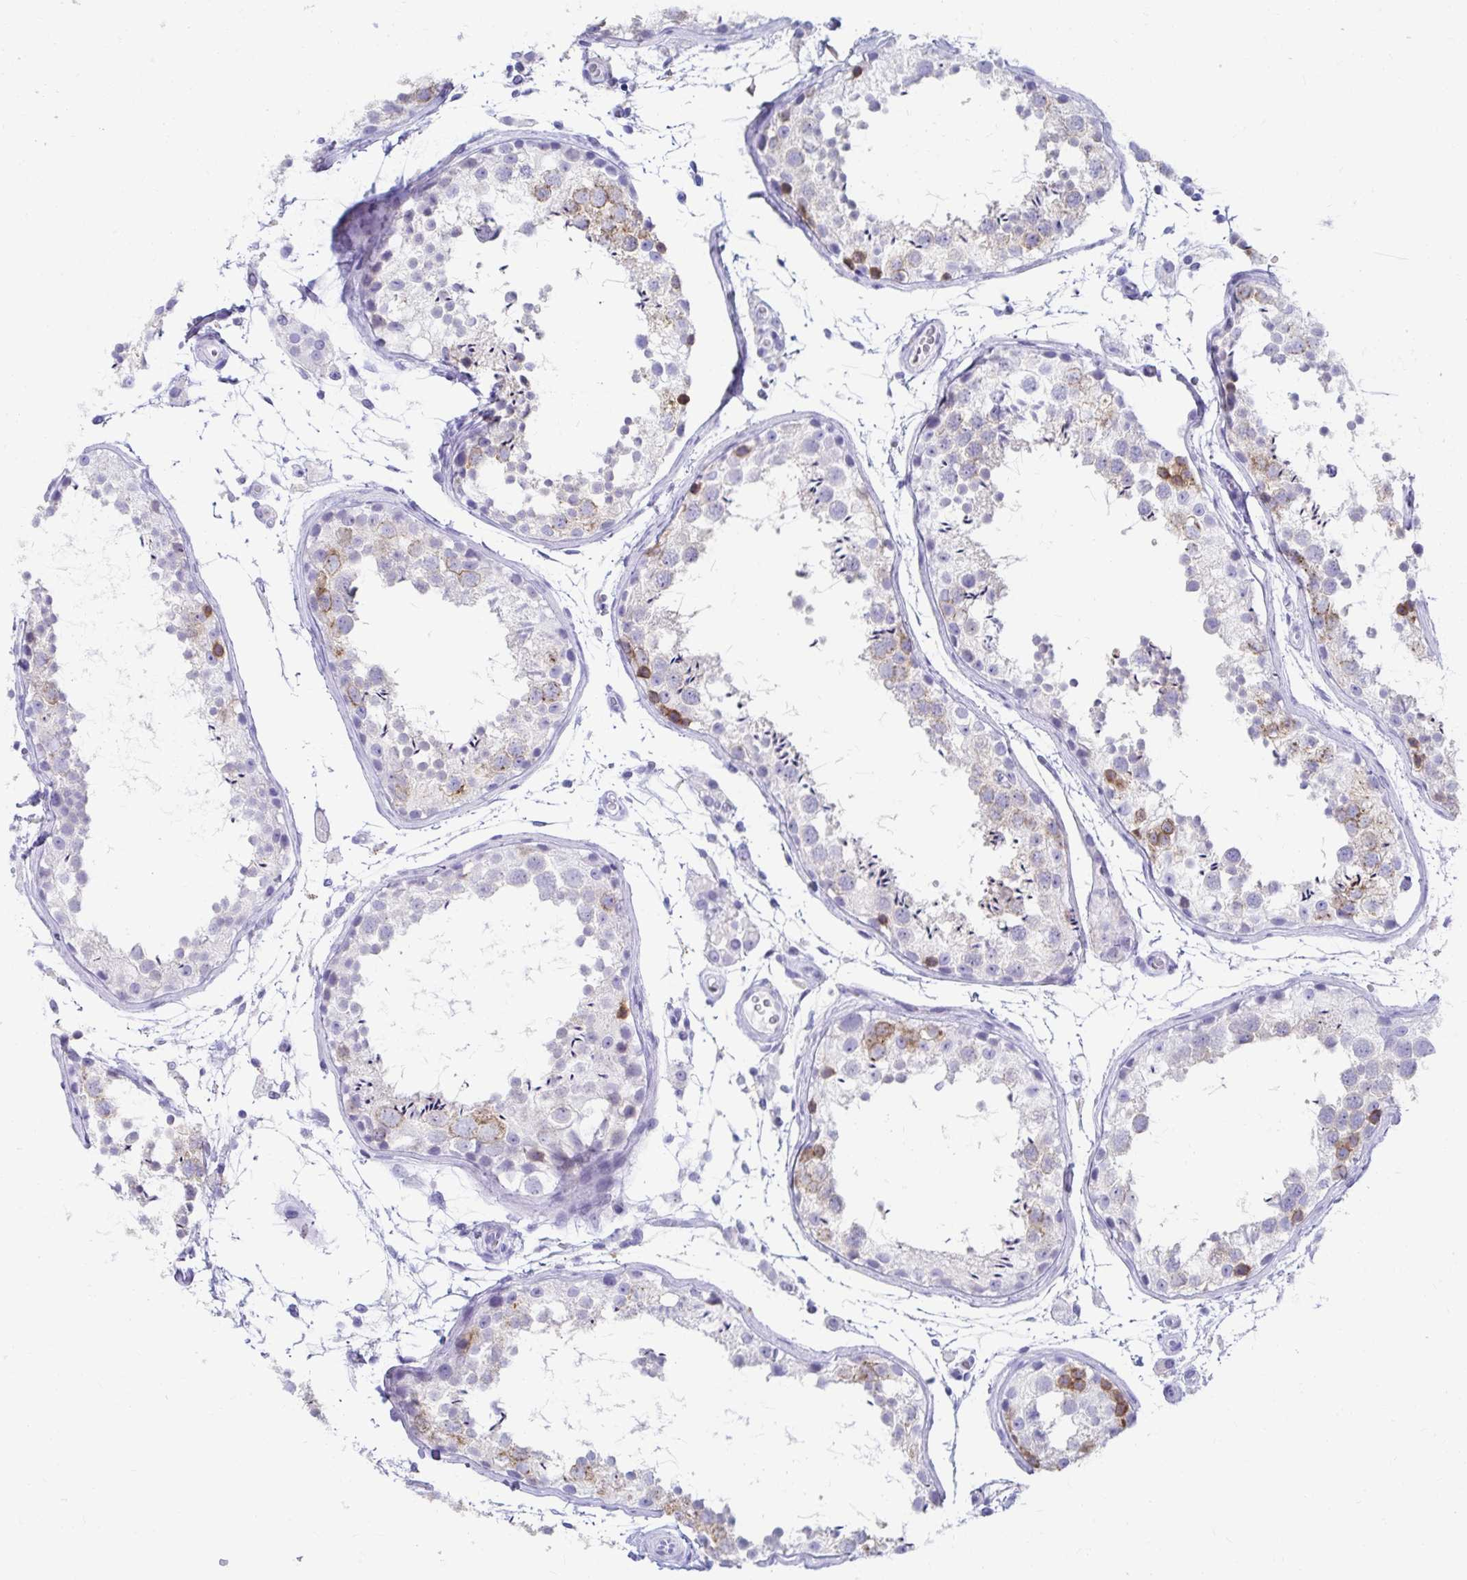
{"staining": {"intensity": "moderate", "quantity": "25%-75%", "location": "cytoplasmic/membranous"}, "tissue": "testis", "cell_type": "Cells in seminiferous ducts", "image_type": "normal", "snomed": [{"axis": "morphology", "description": "Normal tissue, NOS"}, {"axis": "topography", "description": "Testis"}], "caption": "Protein staining of benign testis displays moderate cytoplasmic/membranous expression in about 25%-75% of cells in seminiferous ducts.", "gene": "DPEP3", "patient": {"sex": "male", "age": 29}}